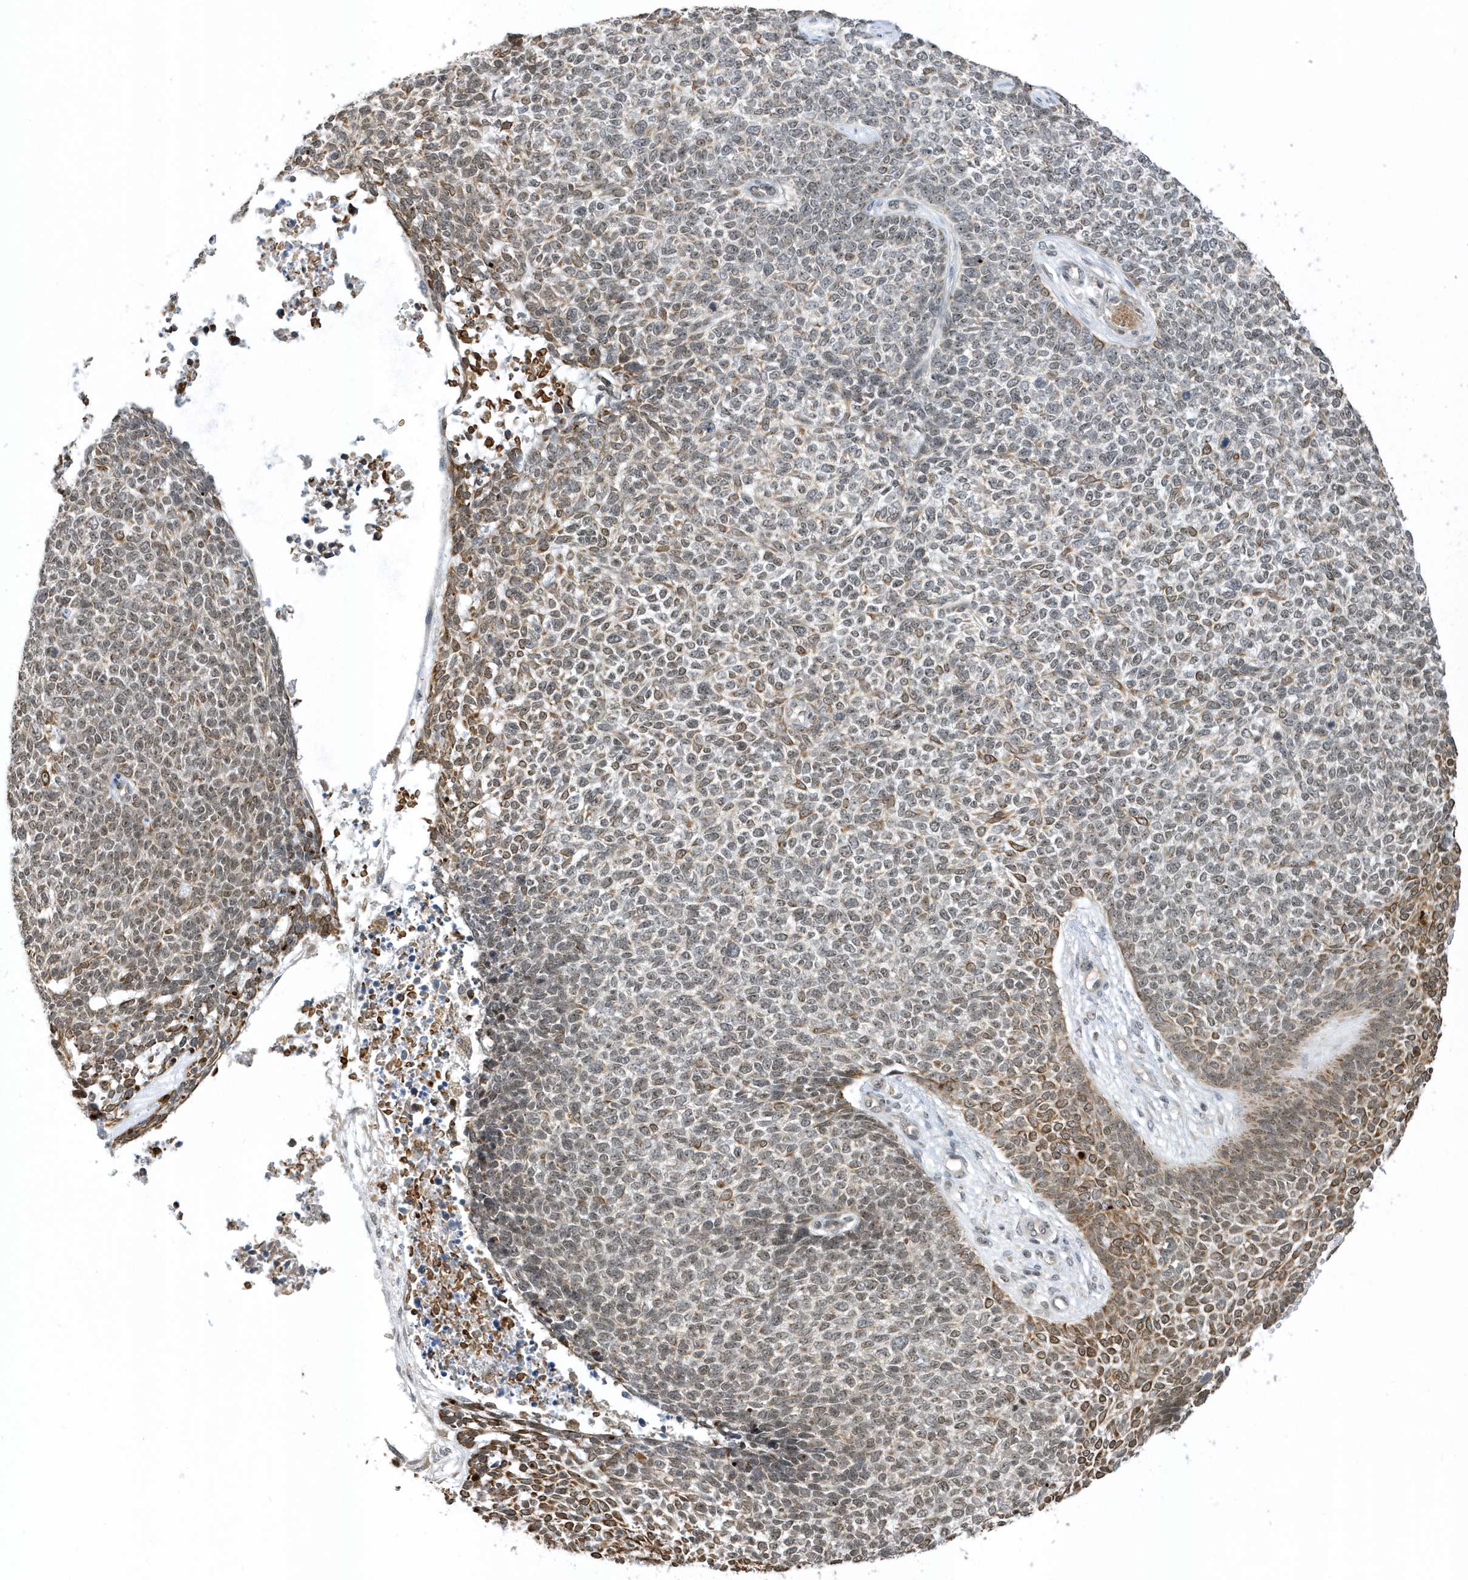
{"staining": {"intensity": "moderate", "quantity": "25%-75%", "location": "cytoplasmic/membranous,nuclear"}, "tissue": "skin cancer", "cell_type": "Tumor cells", "image_type": "cancer", "snomed": [{"axis": "morphology", "description": "Basal cell carcinoma"}, {"axis": "topography", "description": "Skin"}], "caption": "Immunohistochemical staining of human skin basal cell carcinoma reveals medium levels of moderate cytoplasmic/membranous and nuclear expression in about 25%-75% of tumor cells. (IHC, brightfield microscopy, high magnification).", "gene": "ZNF740", "patient": {"sex": "female", "age": 84}}